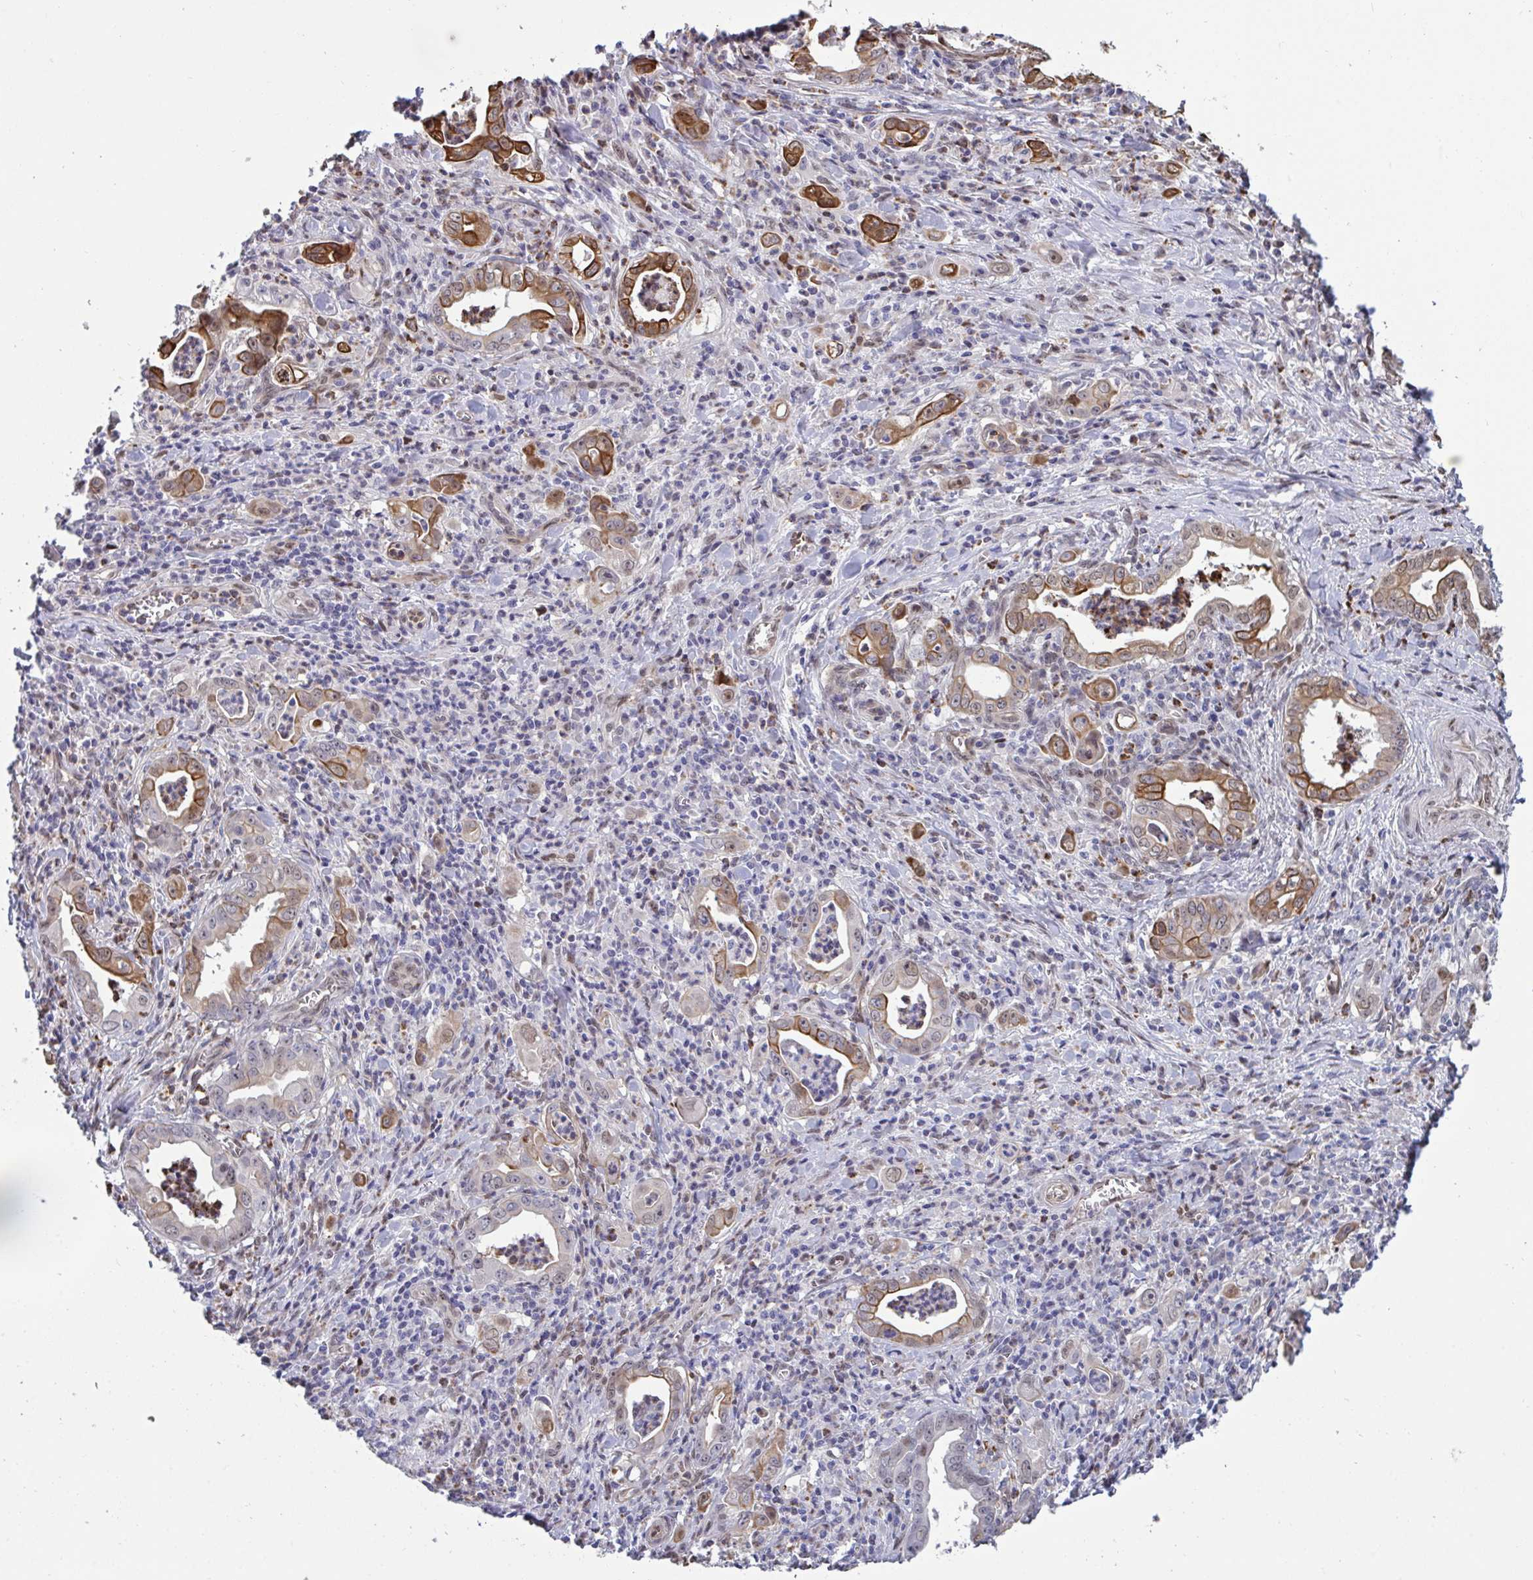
{"staining": {"intensity": "strong", "quantity": "25%-75%", "location": "cytoplasmic/membranous"}, "tissue": "stomach cancer", "cell_type": "Tumor cells", "image_type": "cancer", "snomed": [{"axis": "morphology", "description": "Adenocarcinoma, NOS"}, {"axis": "topography", "description": "Stomach, upper"}], "caption": "Protein expression analysis of human stomach cancer reveals strong cytoplasmic/membranous expression in about 25%-75% of tumor cells. Nuclei are stained in blue.", "gene": "PELI2", "patient": {"sex": "female", "age": 79}}